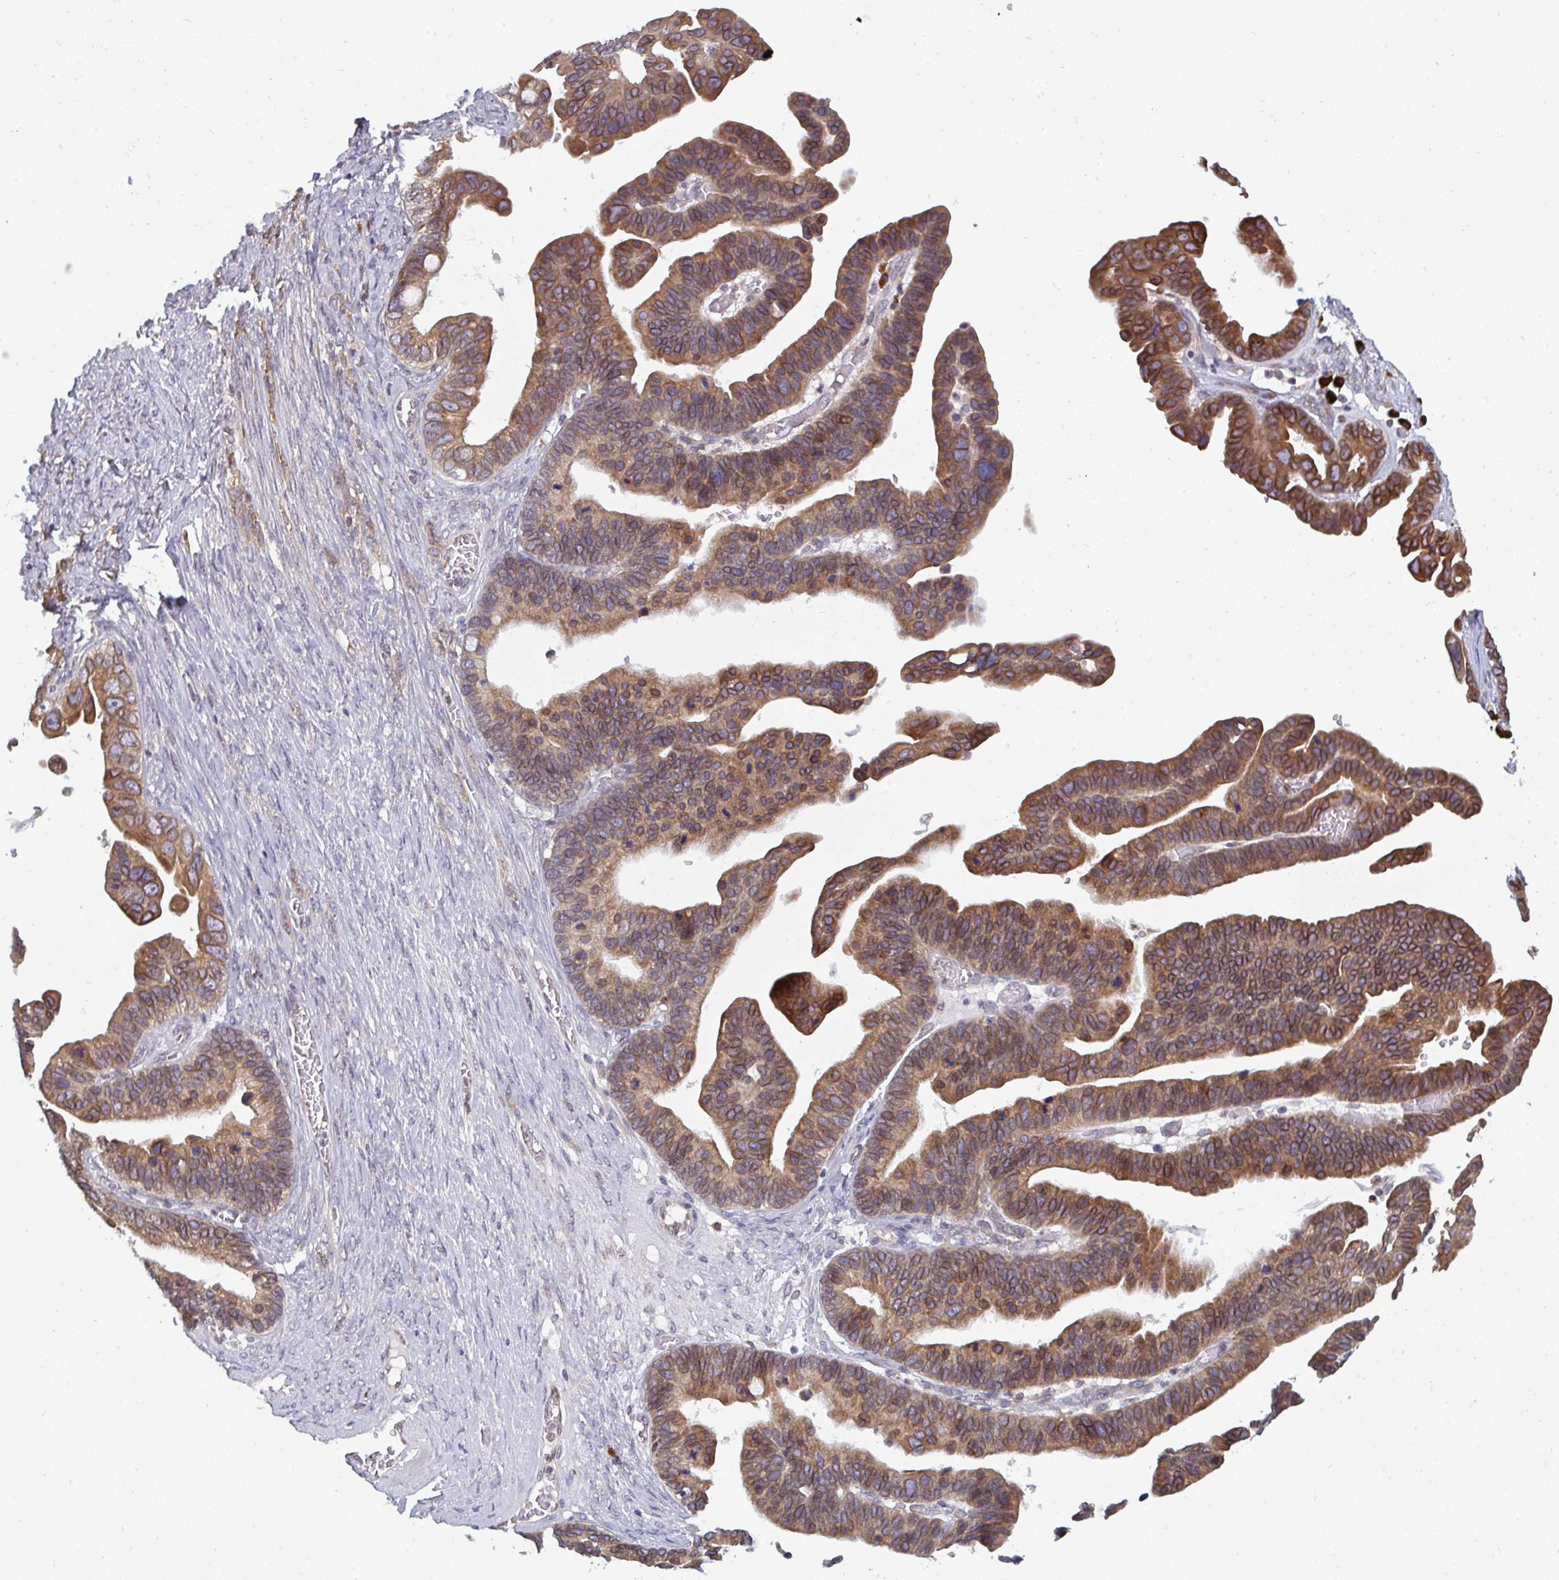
{"staining": {"intensity": "negative", "quantity": "none", "location": "none"}, "tissue": "ovarian cancer", "cell_type": "Tumor cells", "image_type": "cancer", "snomed": [{"axis": "morphology", "description": "Cystadenocarcinoma, serous, NOS"}, {"axis": "topography", "description": "Ovary"}], "caption": "A histopathology image of serous cystadenocarcinoma (ovarian) stained for a protein exhibits no brown staining in tumor cells.", "gene": "LYSMD4", "patient": {"sex": "female", "age": 56}}